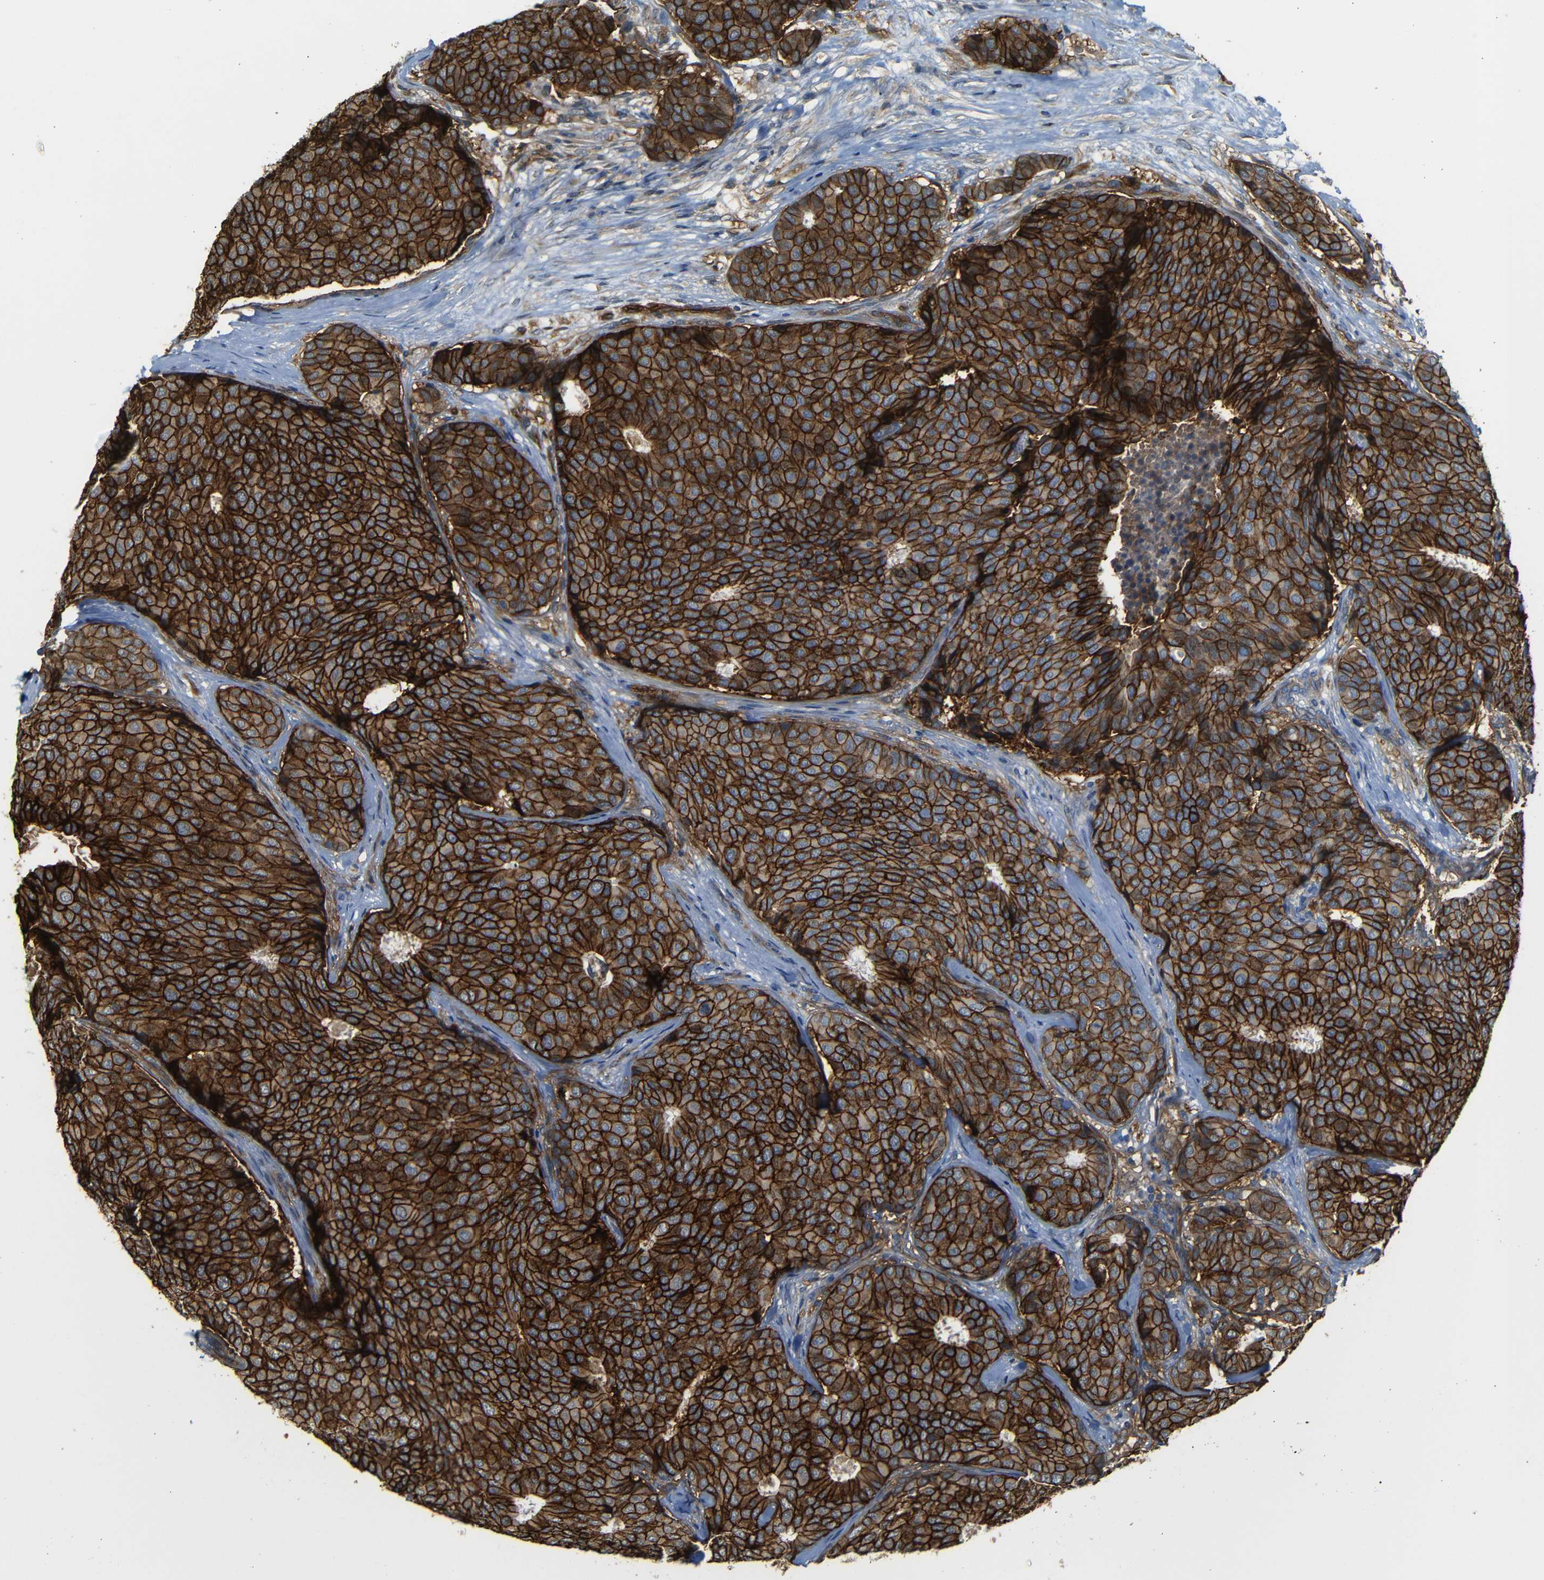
{"staining": {"intensity": "strong", "quantity": ">75%", "location": "cytoplasmic/membranous"}, "tissue": "breast cancer", "cell_type": "Tumor cells", "image_type": "cancer", "snomed": [{"axis": "morphology", "description": "Duct carcinoma"}, {"axis": "topography", "description": "Breast"}], "caption": "This photomicrograph displays breast cancer stained with immunohistochemistry (IHC) to label a protein in brown. The cytoplasmic/membranous of tumor cells show strong positivity for the protein. Nuclei are counter-stained blue.", "gene": "RELL1", "patient": {"sex": "female", "age": 75}}